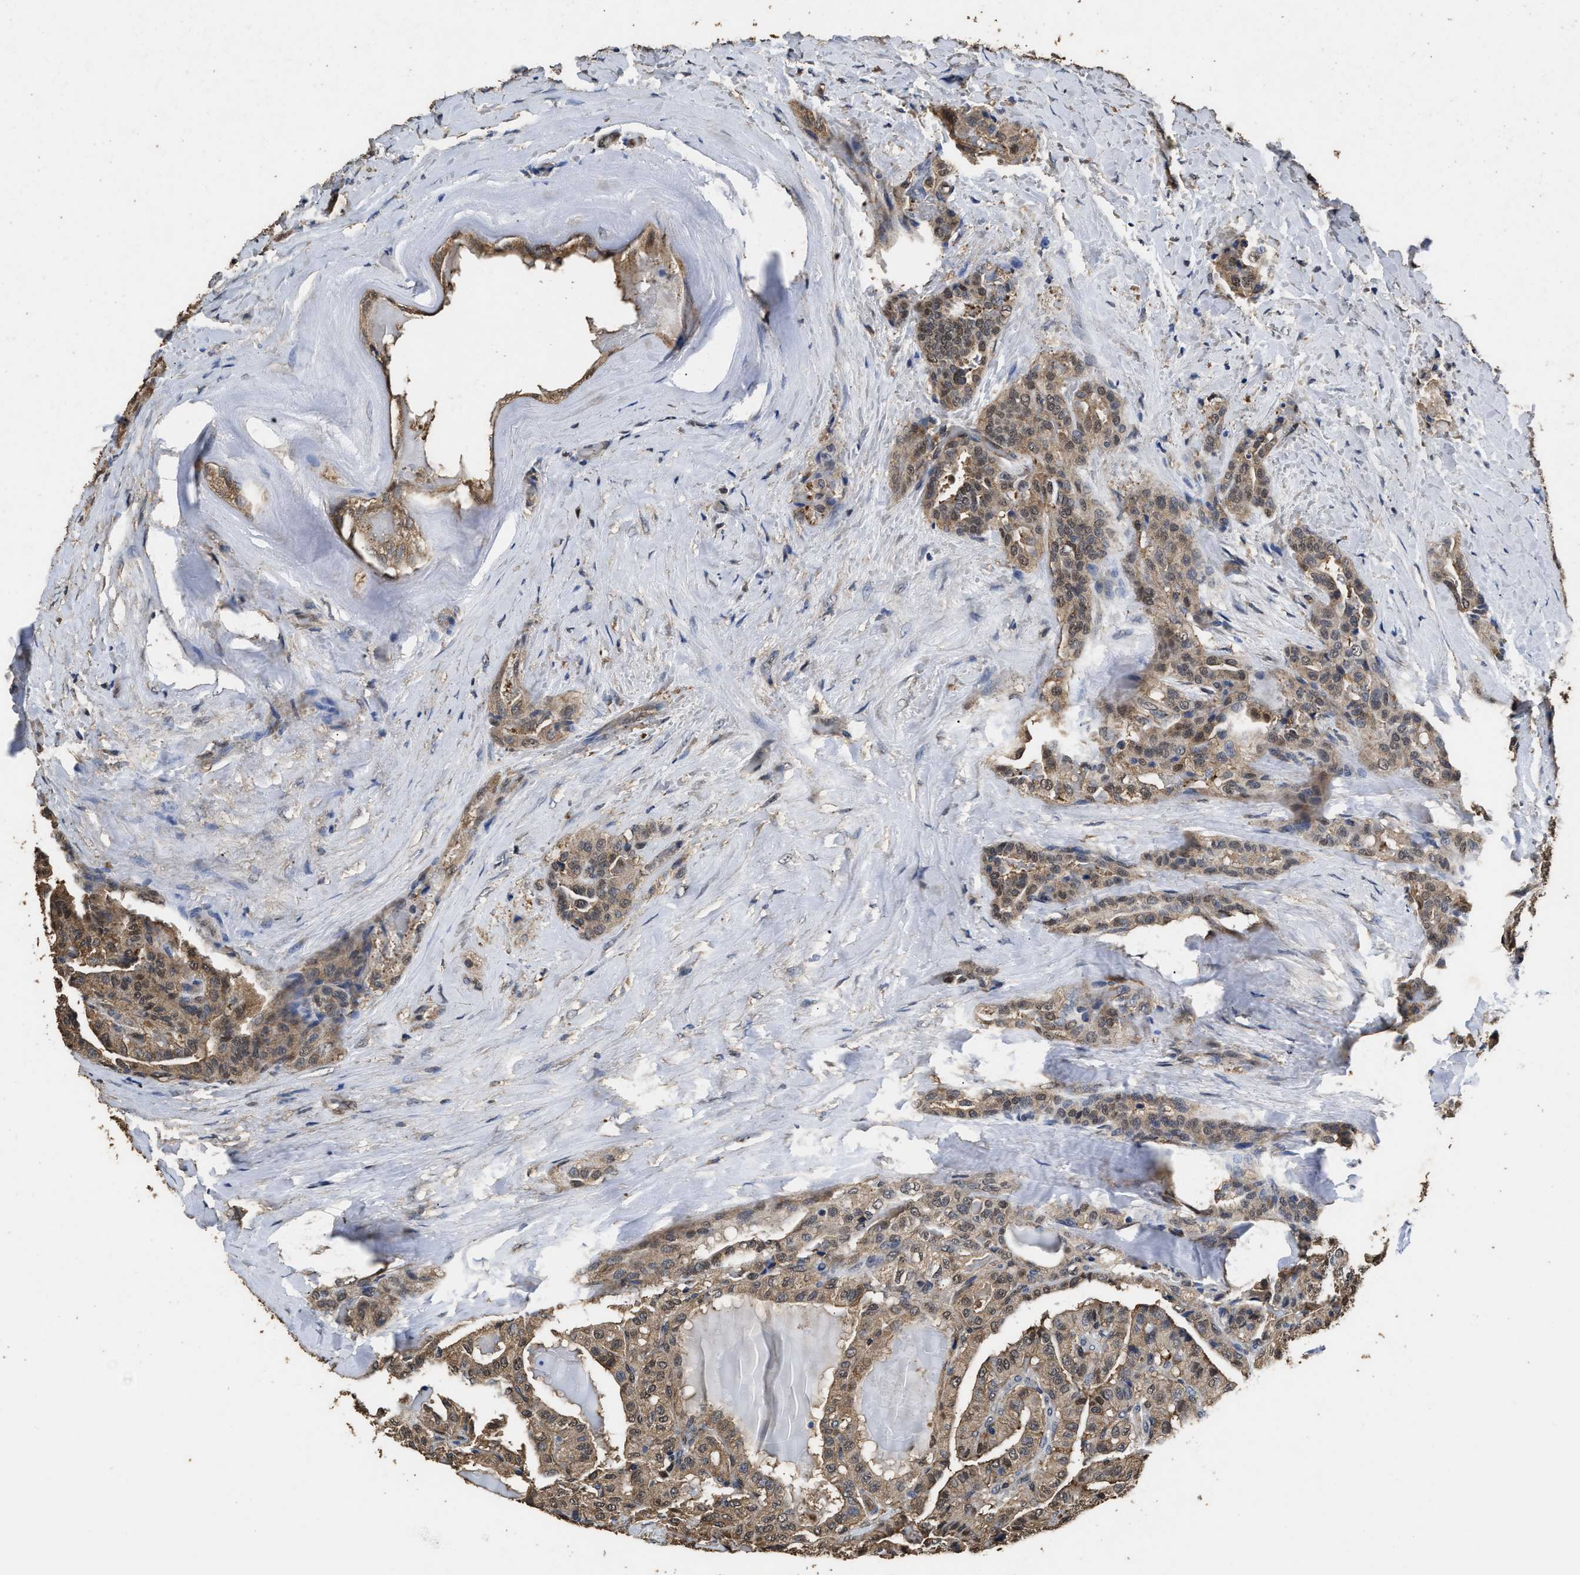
{"staining": {"intensity": "moderate", "quantity": ">75%", "location": "cytoplasmic/membranous,nuclear"}, "tissue": "thyroid cancer", "cell_type": "Tumor cells", "image_type": "cancer", "snomed": [{"axis": "morphology", "description": "Papillary adenocarcinoma, NOS"}, {"axis": "topography", "description": "Thyroid gland"}], "caption": "Human thyroid cancer (papillary adenocarcinoma) stained with a brown dye demonstrates moderate cytoplasmic/membranous and nuclear positive expression in approximately >75% of tumor cells.", "gene": "YWHAE", "patient": {"sex": "male", "age": 77}}